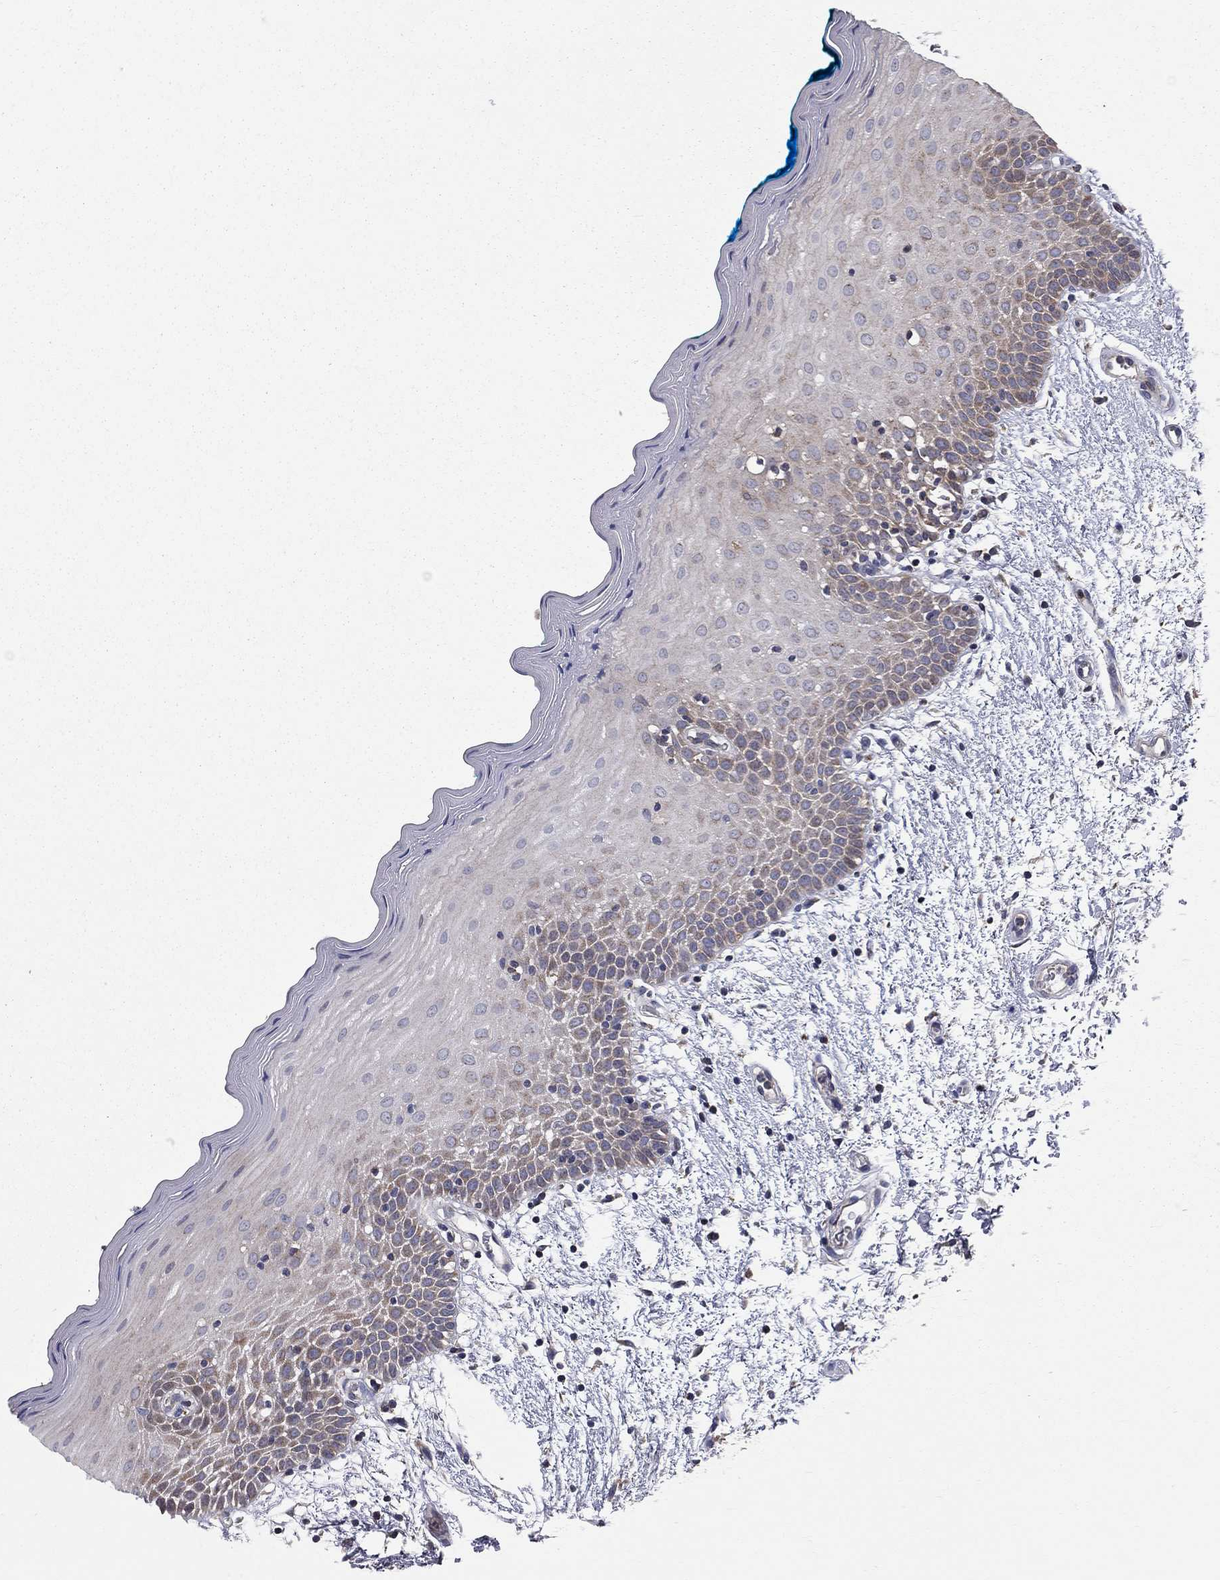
{"staining": {"intensity": "moderate", "quantity": "<25%", "location": "cytoplasmic/membranous"}, "tissue": "oral mucosa", "cell_type": "Squamous epithelial cells", "image_type": "normal", "snomed": [{"axis": "morphology", "description": "Normal tissue, NOS"}, {"axis": "morphology", "description": "Squamous cell carcinoma, NOS"}, {"axis": "topography", "description": "Oral tissue"}, {"axis": "topography", "description": "Head-Neck"}], "caption": "Immunohistochemical staining of benign human oral mucosa exhibits <25% levels of moderate cytoplasmic/membranous protein positivity in approximately <25% of squamous epithelial cells.", "gene": "KANSL1L", "patient": {"sex": "female", "age": 75}}